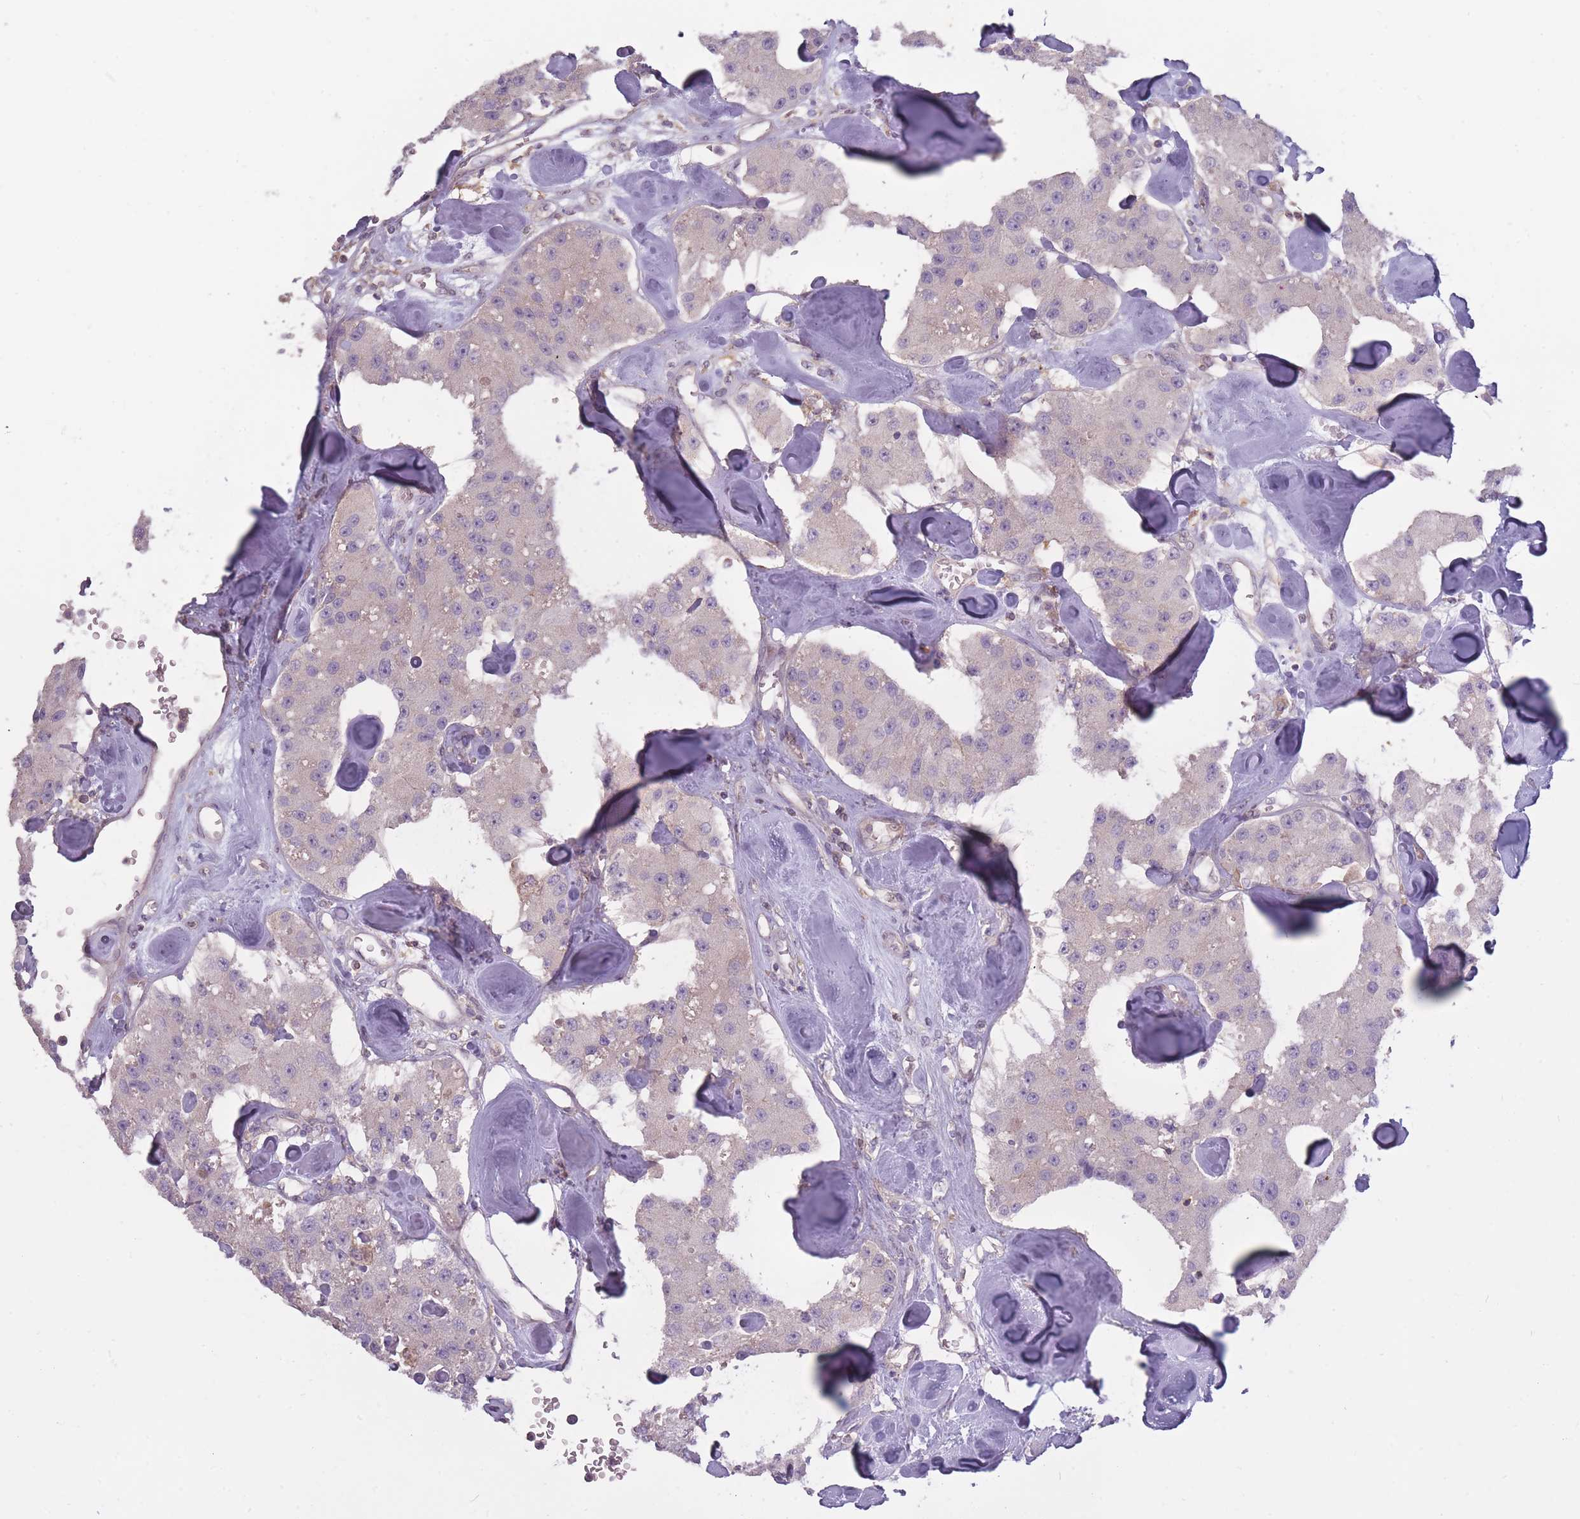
{"staining": {"intensity": "negative", "quantity": "none", "location": "none"}, "tissue": "carcinoid", "cell_type": "Tumor cells", "image_type": "cancer", "snomed": [{"axis": "morphology", "description": "Carcinoid, malignant, NOS"}, {"axis": "topography", "description": "Pancreas"}], "caption": "A high-resolution image shows immunohistochemistry (IHC) staining of carcinoid (malignant), which displays no significant expression in tumor cells. (Brightfield microscopy of DAB IHC at high magnification).", "gene": "TET3", "patient": {"sex": "male", "age": 41}}